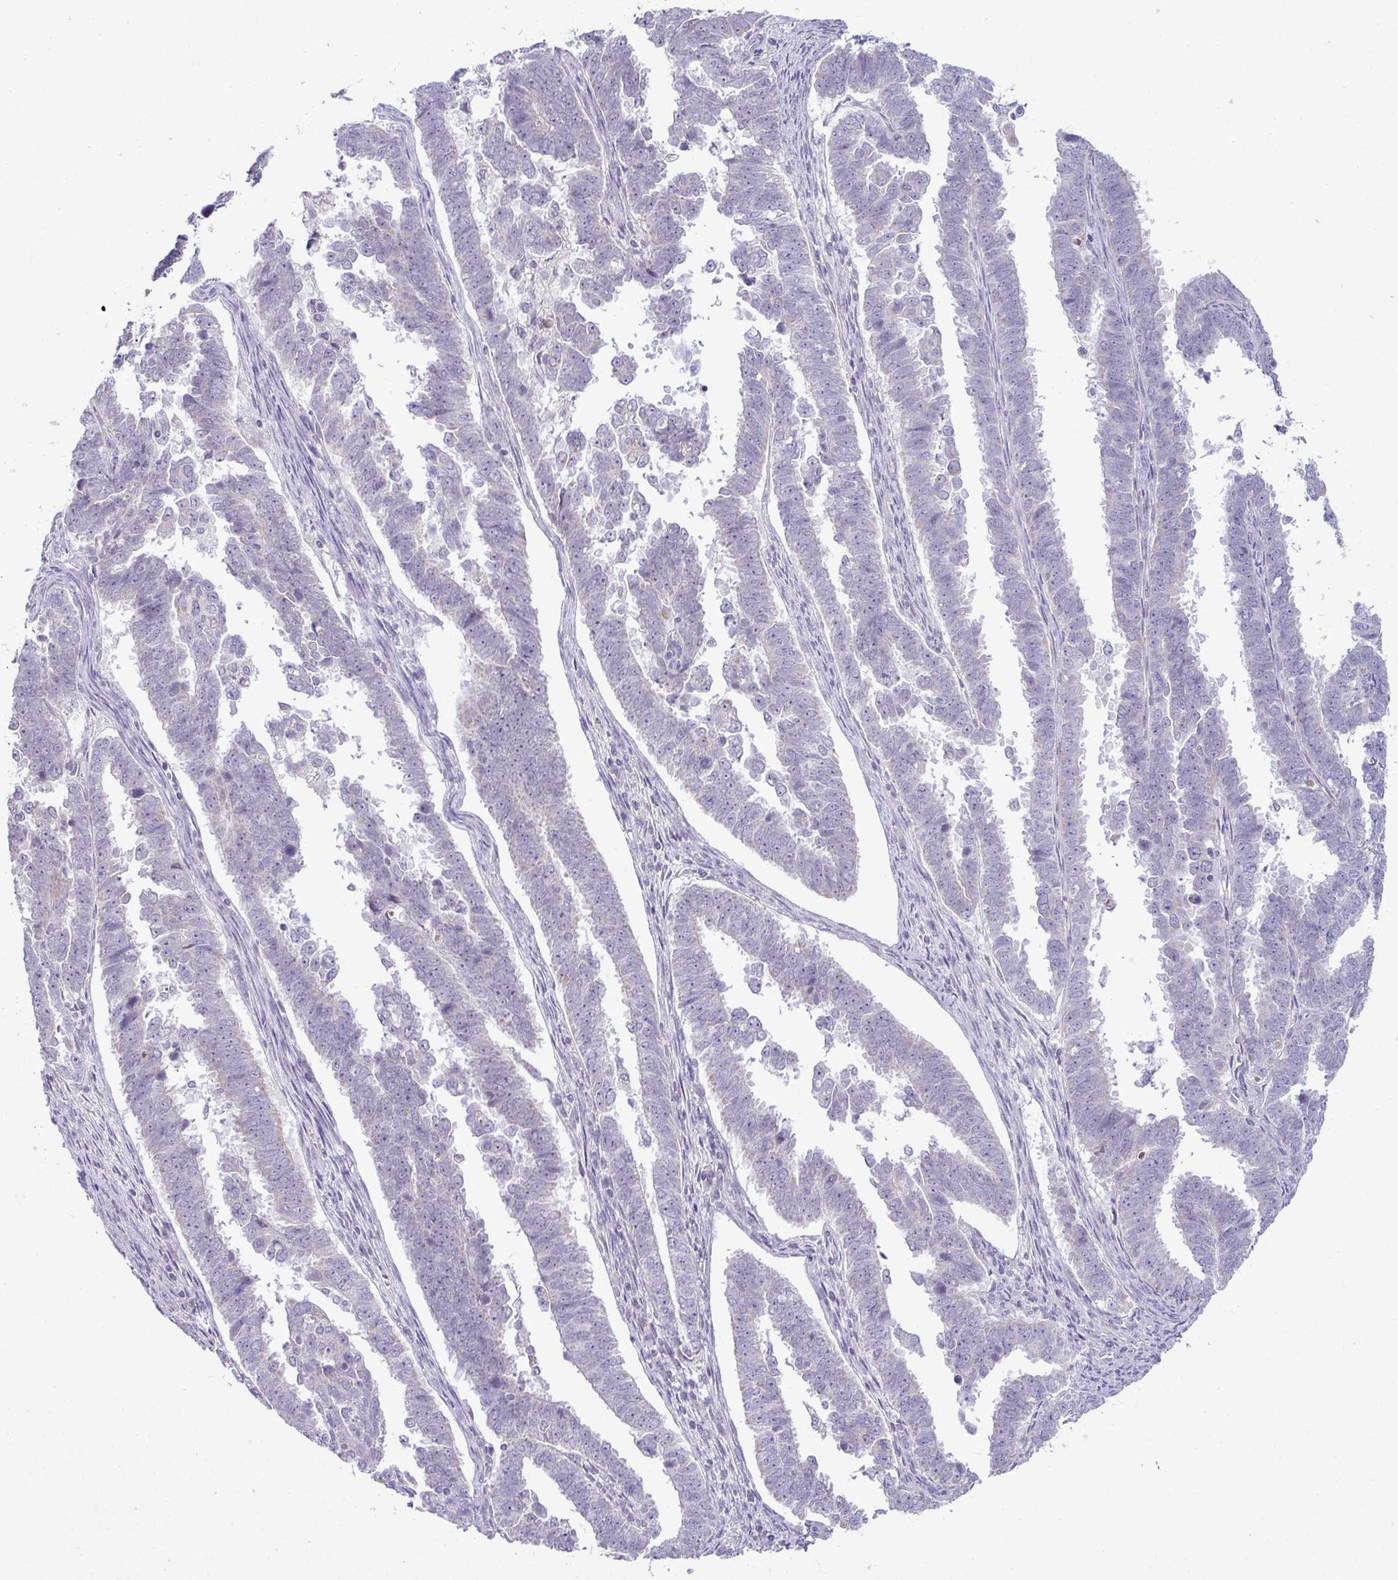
{"staining": {"intensity": "negative", "quantity": "none", "location": "none"}, "tissue": "endometrial cancer", "cell_type": "Tumor cells", "image_type": "cancer", "snomed": [{"axis": "morphology", "description": "Adenocarcinoma, NOS"}, {"axis": "topography", "description": "Endometrium"}], "caption": "Tumor cells show no significant expression in endometrial adenocarcinoma. (Stains: DAB (3,3'-diaminobenzidine) immunohistochemistry with hematoxylin counter stain, Microscopy: brightfield microscopy at high magnification).", "gene": "HBEGF", "patient": {"sex": "female", "age": 75}}